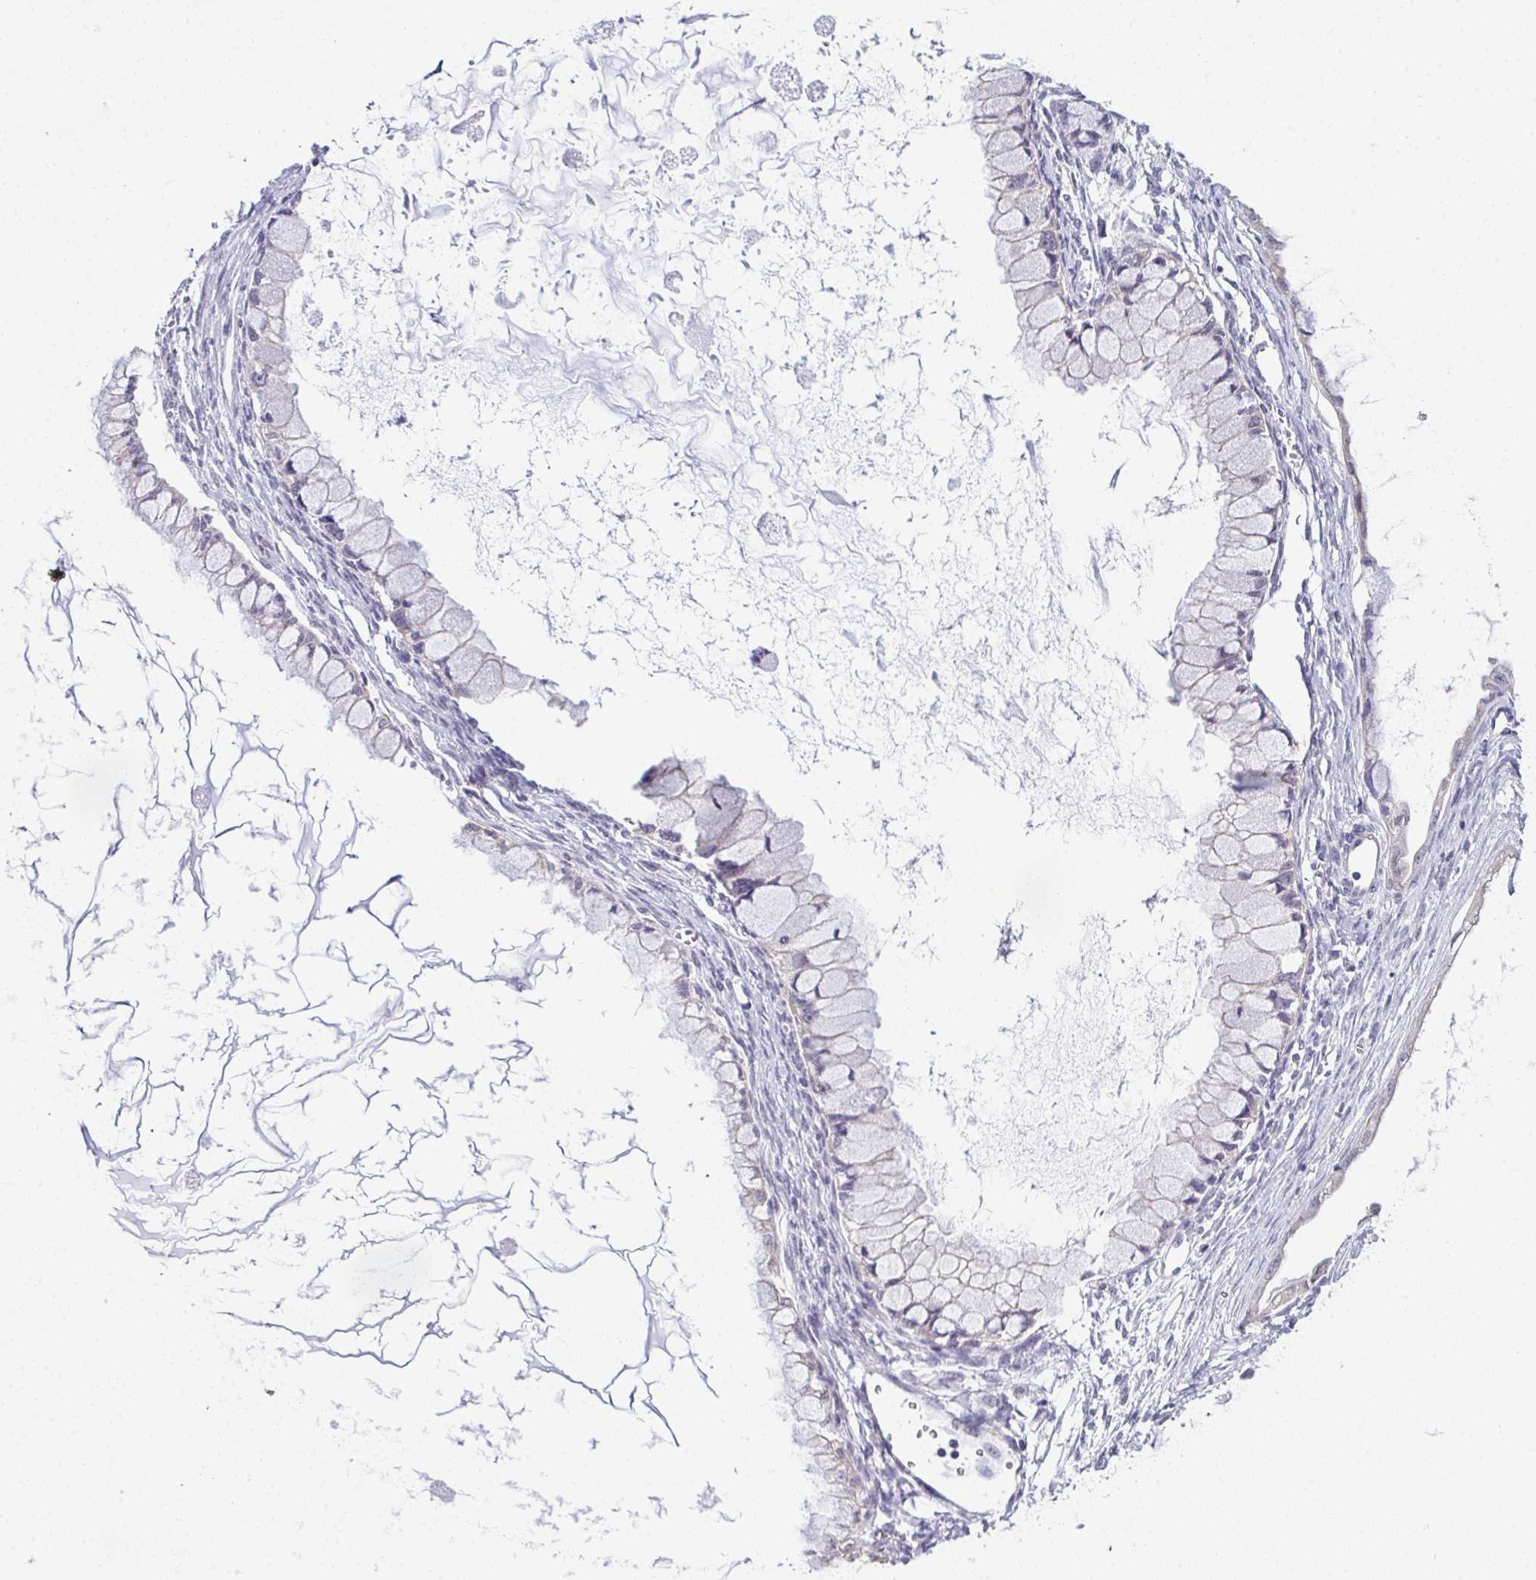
{"staining": {"intensity": "negative", "quantity": "none", "location": "none"}, "tissue": "ovarian cancer", "cell_type": "Tumor cells", "image_type": "cancer", "snomed": [{"axis": "morphology", "description": "Cystadenocarcinoma, mucinous, NOS"}, {"axis": "topography", "description": "Ovary"}], "caption": "Protein analysis of mucinous cystadenocarcinoma (ovarian) shows no significant staining in tumor cells.", "gene": "ATP6V0D2", "patient": {"sex": "female", "age": 34}}